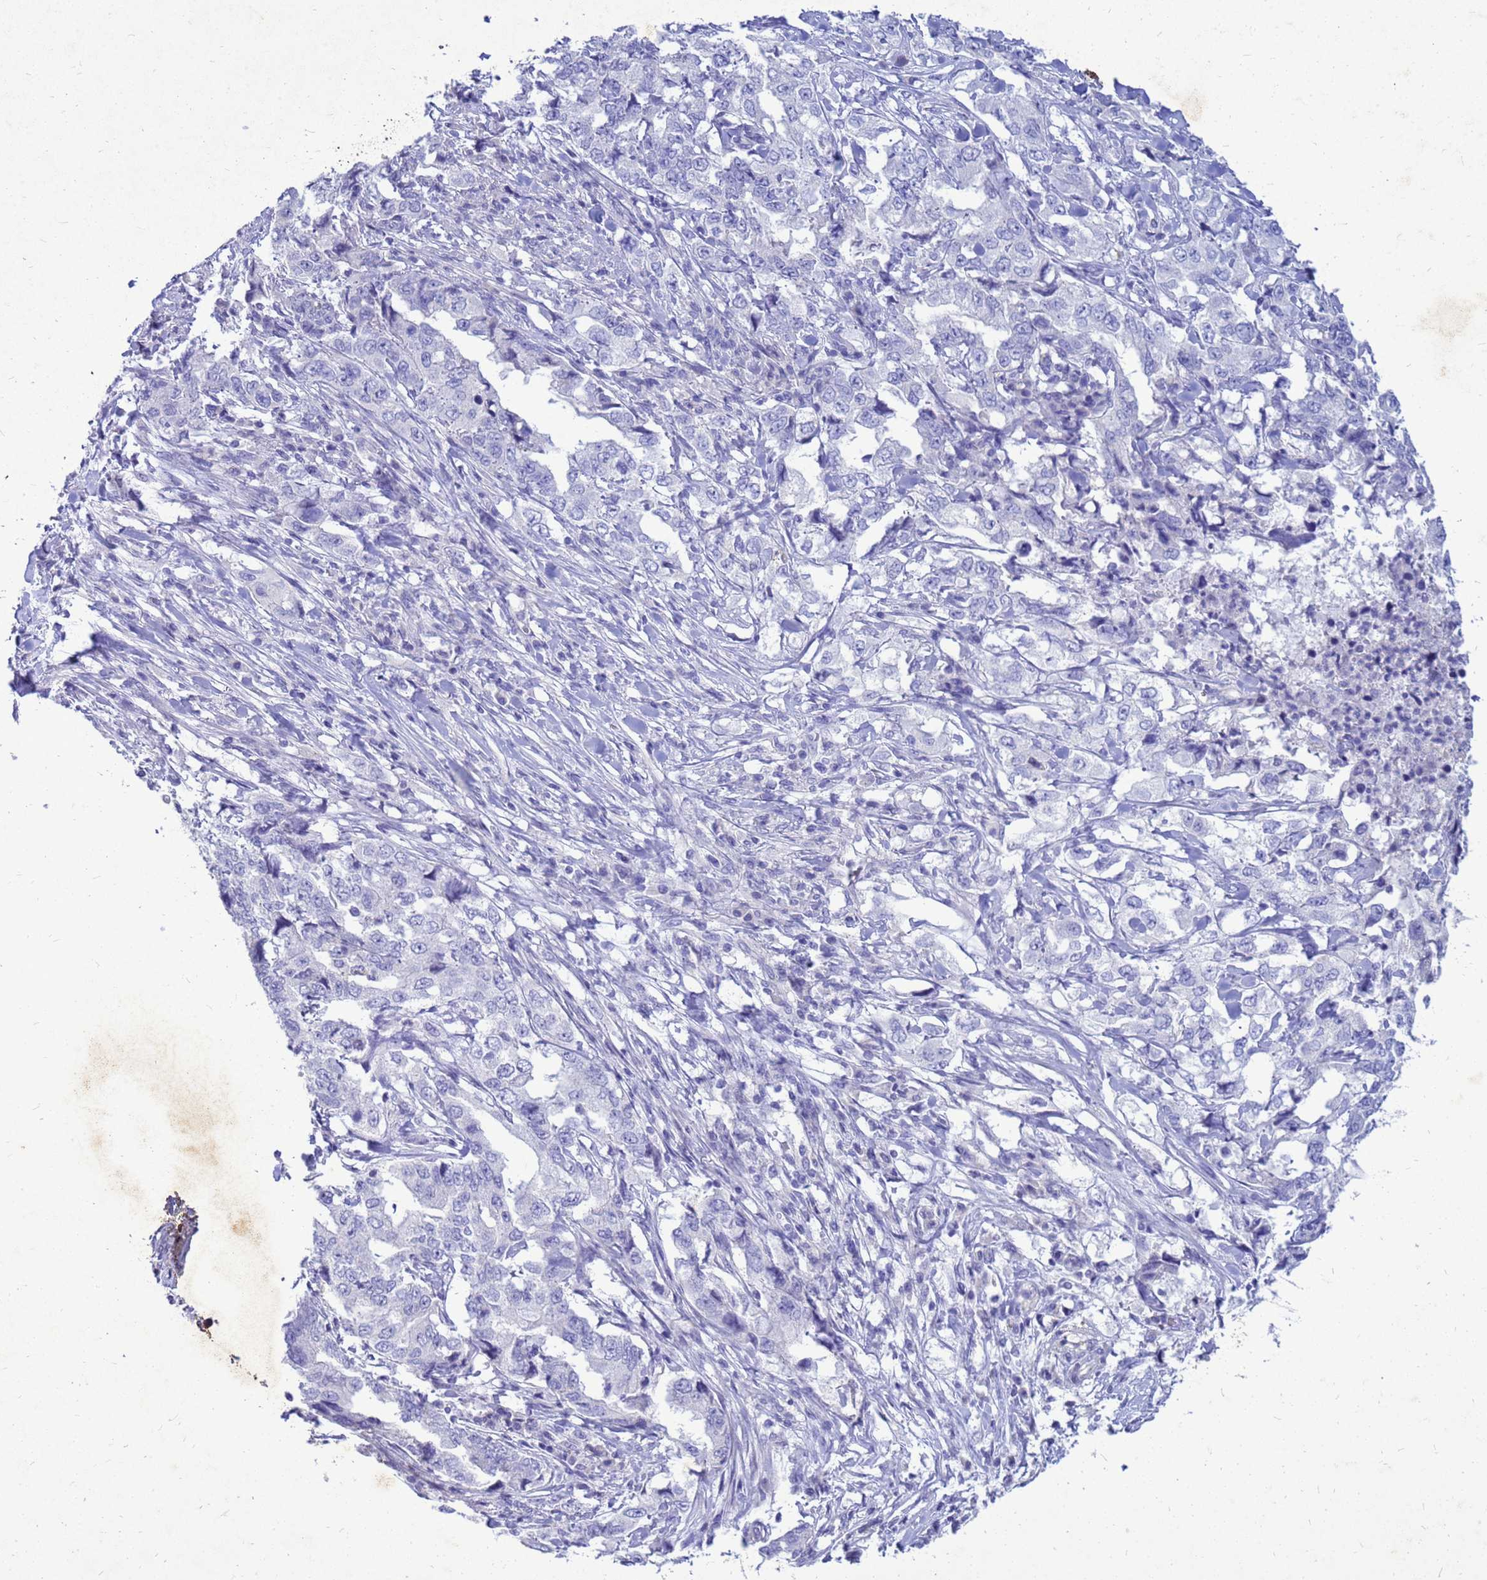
{"staining": {"intensity": "negative", "quantity": "none", "location": "none"}, "tissue": "lung cancer", "cell_type": "Tumor cells", "image_type": "cancer", "snomed": [{"axis": "morphology", "description": "Adenocarcinoma, NOS"}, {"axis": "topography", "description": "Lung"}], "caption": "An image of human lung cancer (adenocarcinoma) is negative for staining in tumor cells.", "gene": "AKR1C1", "patient": {"sex": "female", "age": 51}}